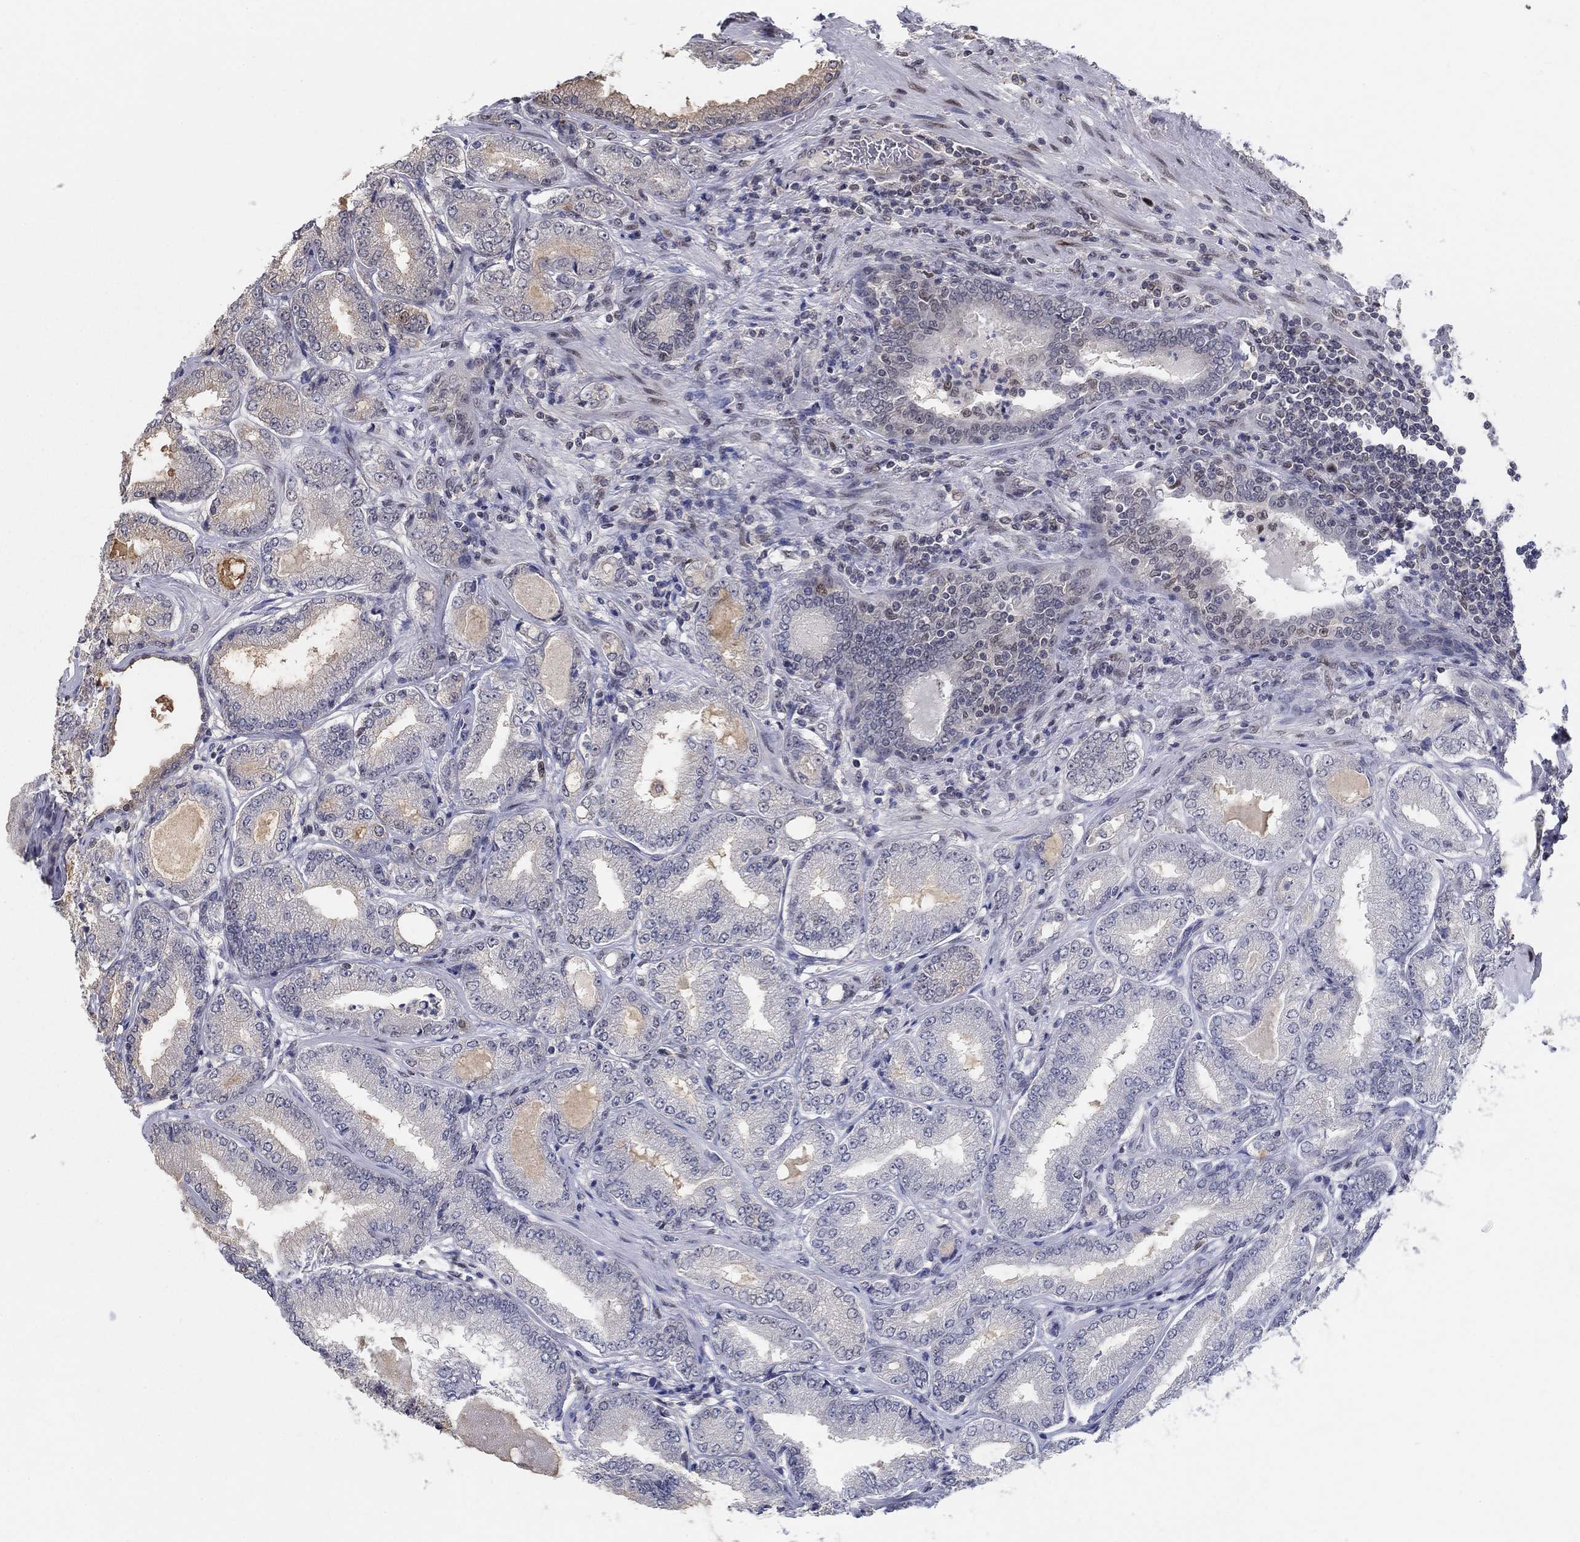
{"staining": {"intensity": "negative", "quantity": "none", "location": "none"}, "tissue": "prostate cancer", "cell_type": "Tumor cells", "image_type": "cancer", "snomed": [{"axis": "morphology", "description": "Adenocarcinoma, NOS"}, {"axis": "topography", "description": "Prostate"}], "caption": "Prostate cancer (adenocarcinoma) was stained to show a protein in brown. There is no significant staining in tumor cells.", "gene": "CENPE", "patient": {"sex": "male", "age": 65}}